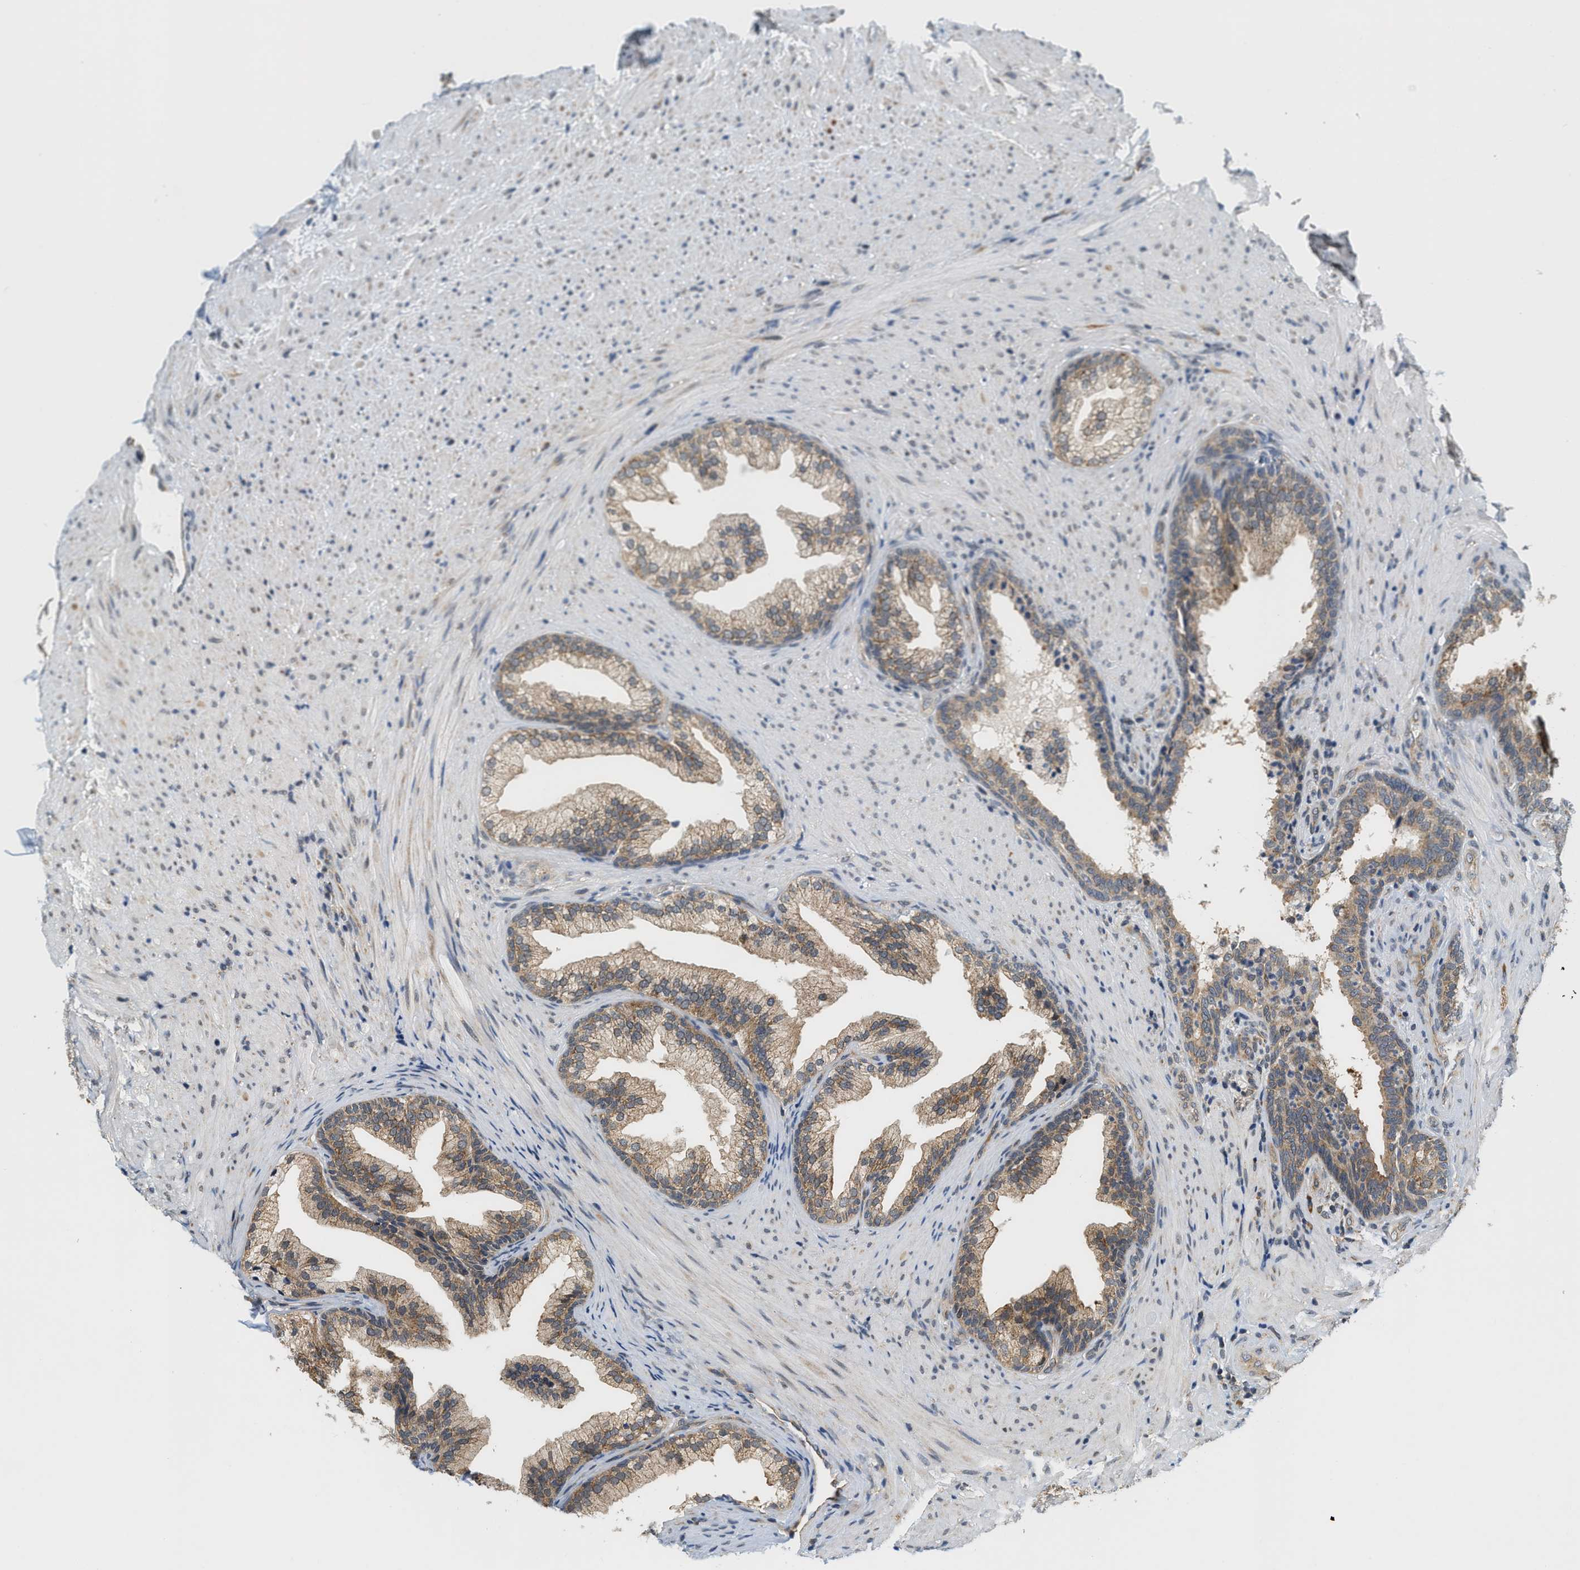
{"staining": {"intensity": "moderate", "quantity": ">75%", "location": "cytoplasmic/membranous"}, "tissue": "prostate", "cell_type": "Glandular cells", "image_type": "normal", "snomed": [{"axis": "morphology", "description": "Normal tissue, NOS"}, {"axis": "topography", "description": "Prostate"}], "caption": "Benign prostate shows moderate cytoplasmic/membranous expression in approximately >75% of glandular cells The staining was performed using DAB, with brown indicating positive protein expression. Nuclei are stained blue with hematoxylin..", "gene": "GIGYF1", "patient": {"sex": "male", "age": 76}}